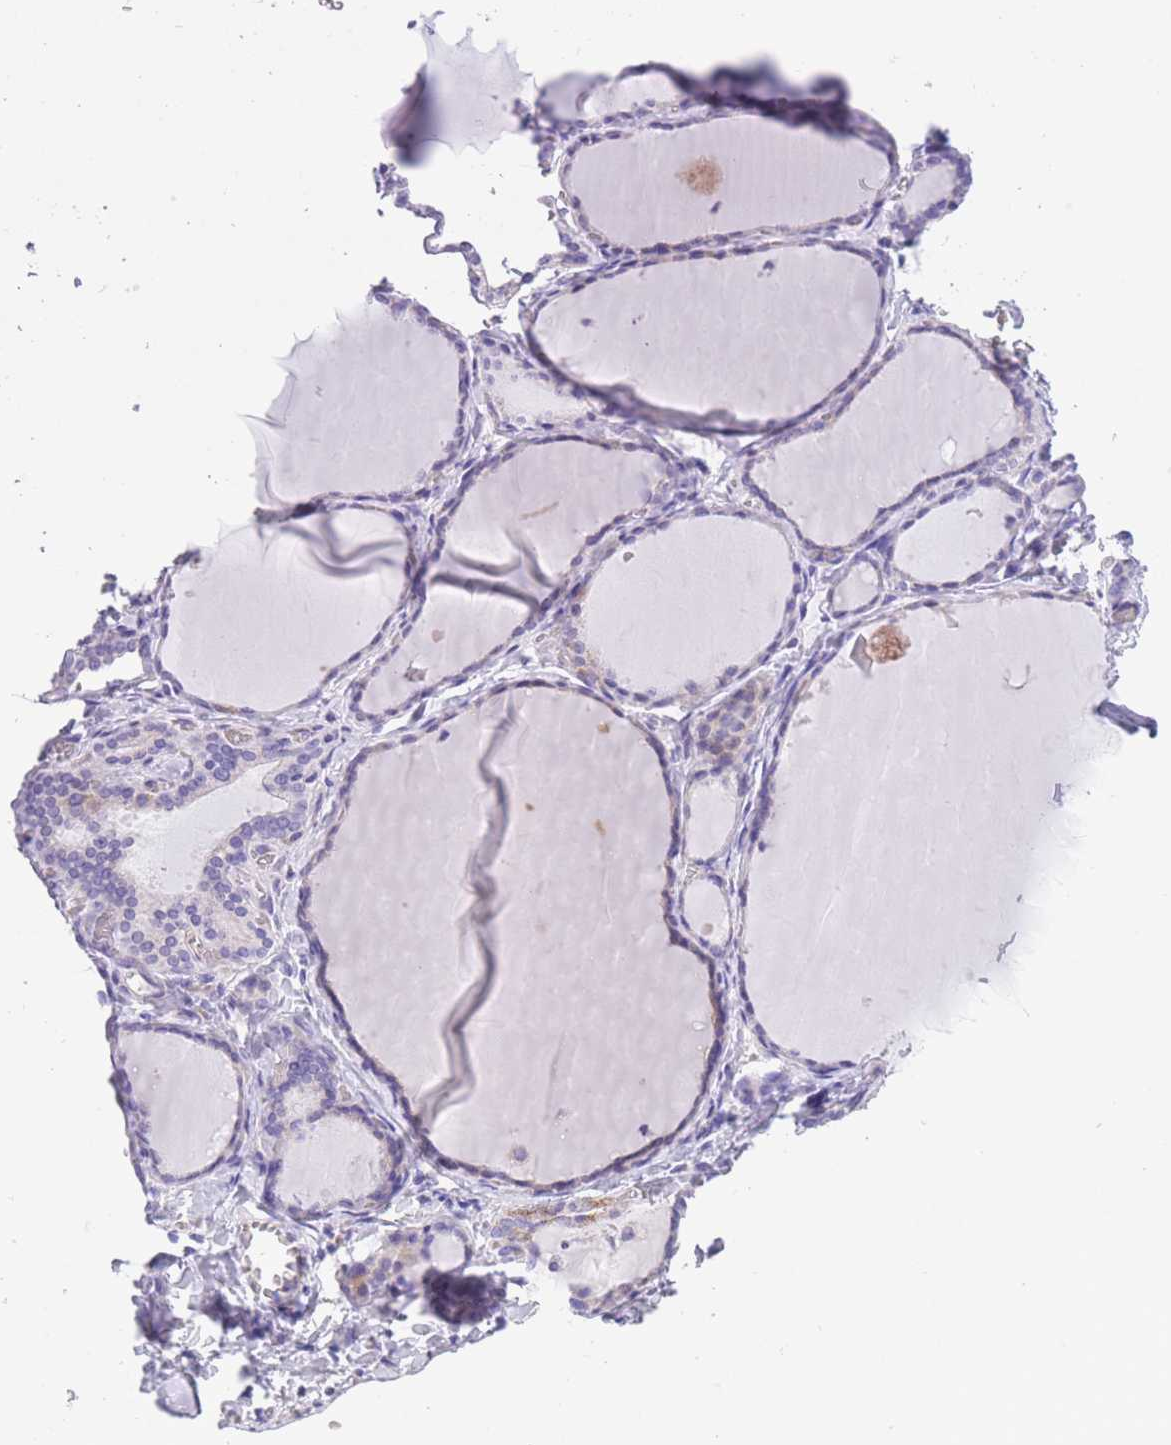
{"staining": {"intensity": "negative", "quantity": "none", "location": "none"}, "tissue": "thyroid gland", "cell_type": "Glandular cells", "image_type": "normal", "snomed": [{"axis": "morphology", "description": "Normal tissue, NOS"}, {"axis": "topography", "description": "Thyroid gland"}], "caption": "Photomicrograph shows no significant protein positivity in glandular cells of normal thyroid gland. (Brightfield microscopy of DAB immunohistochemistry (IHC) at high magnification).", "gene": "QTRT1", "patient": {"sex": "female", "age": 42}}